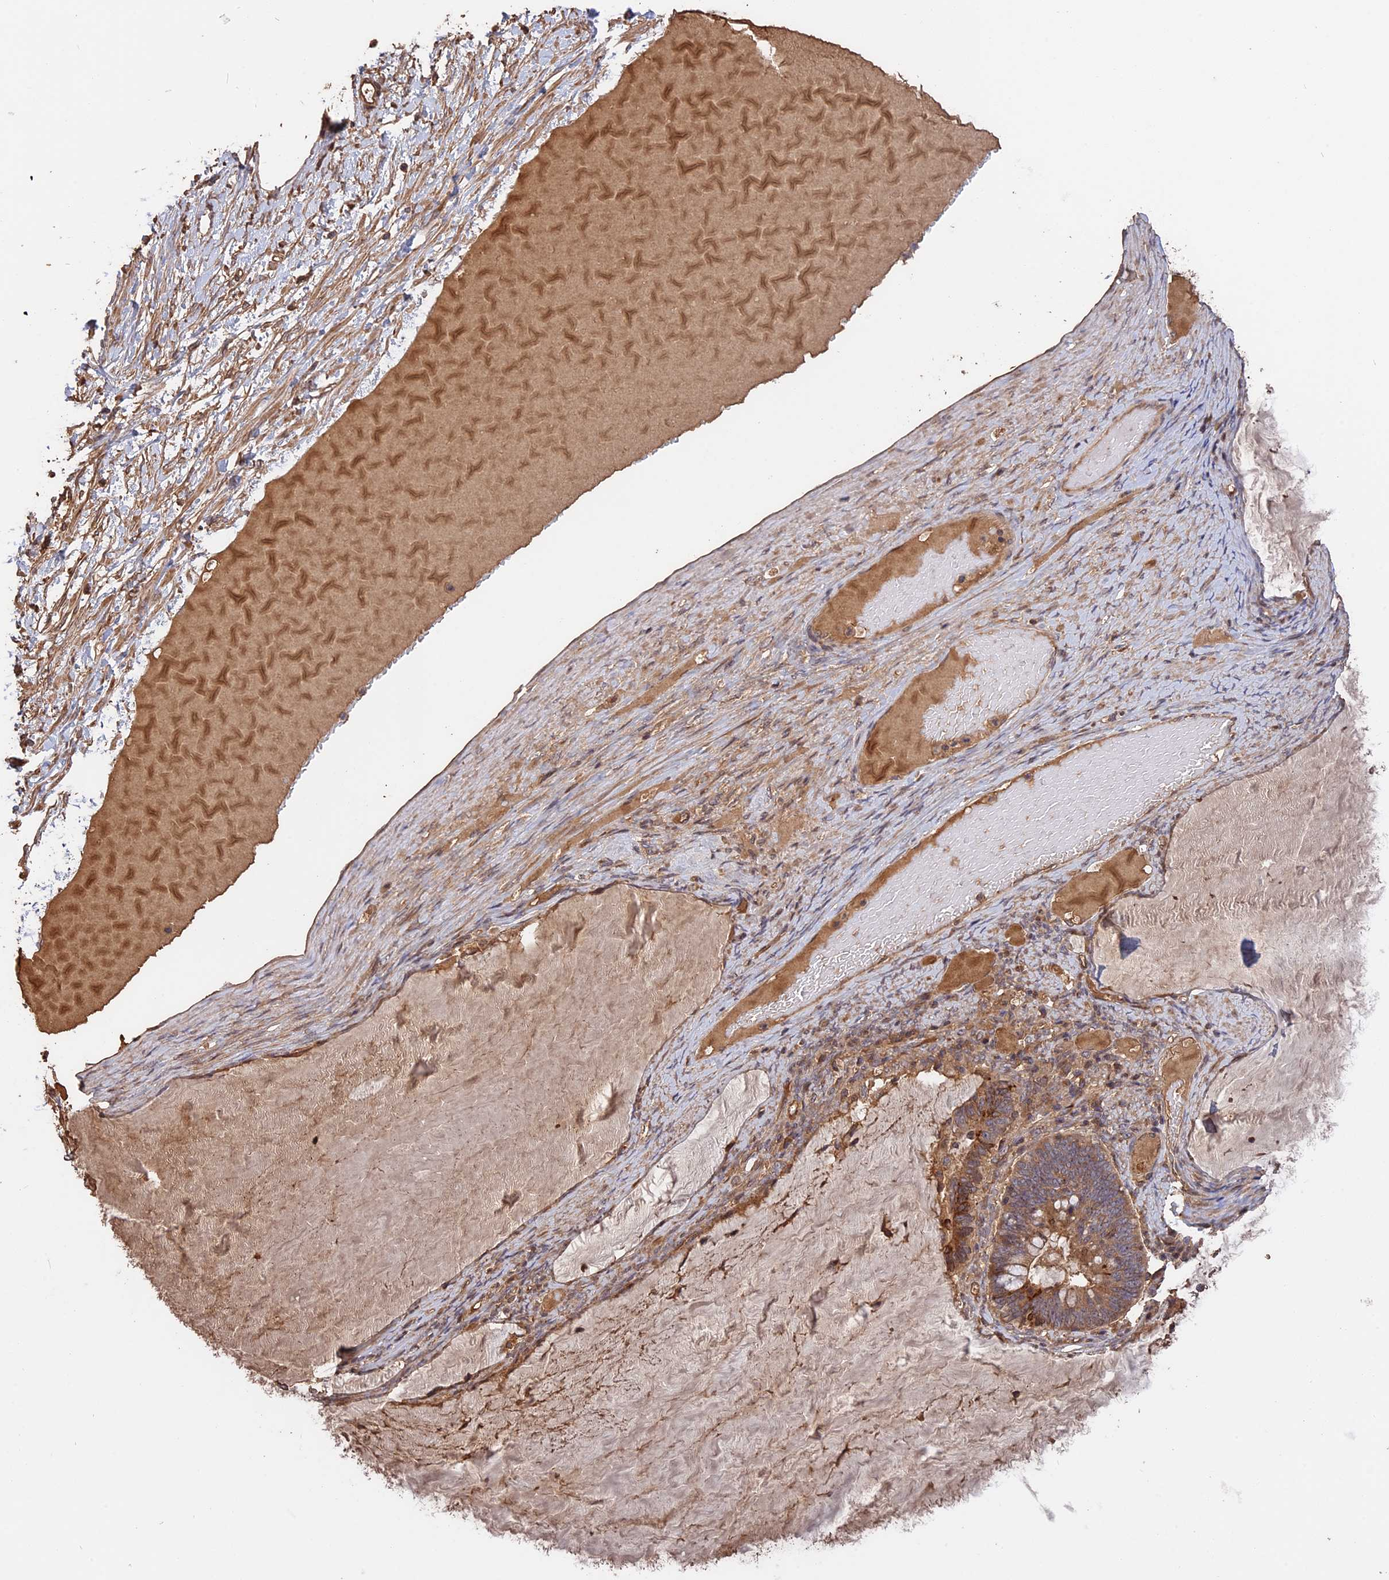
{"staining": {"intensity": "moderate", "quantity": ">75%", "location": "cytoplasmic/membranous"}, "tissue": "ovarian cancer", "cell_type": "Tumor cells", "image_type": "cancer", "snomed": [{"axis": "morphology", "description": "Cystadenocarcinoma, mucinous, NOS"}, {"axis": "topography", "description": "Ovary"}], "caption": "Human ovarian cancer stained with a brown dye reveals moderate cytoplasmic/membranous positive staining in about >75% of tumor cells.", "gene": "RASAL1", "patient": {"sex": "female", "age": 61}}